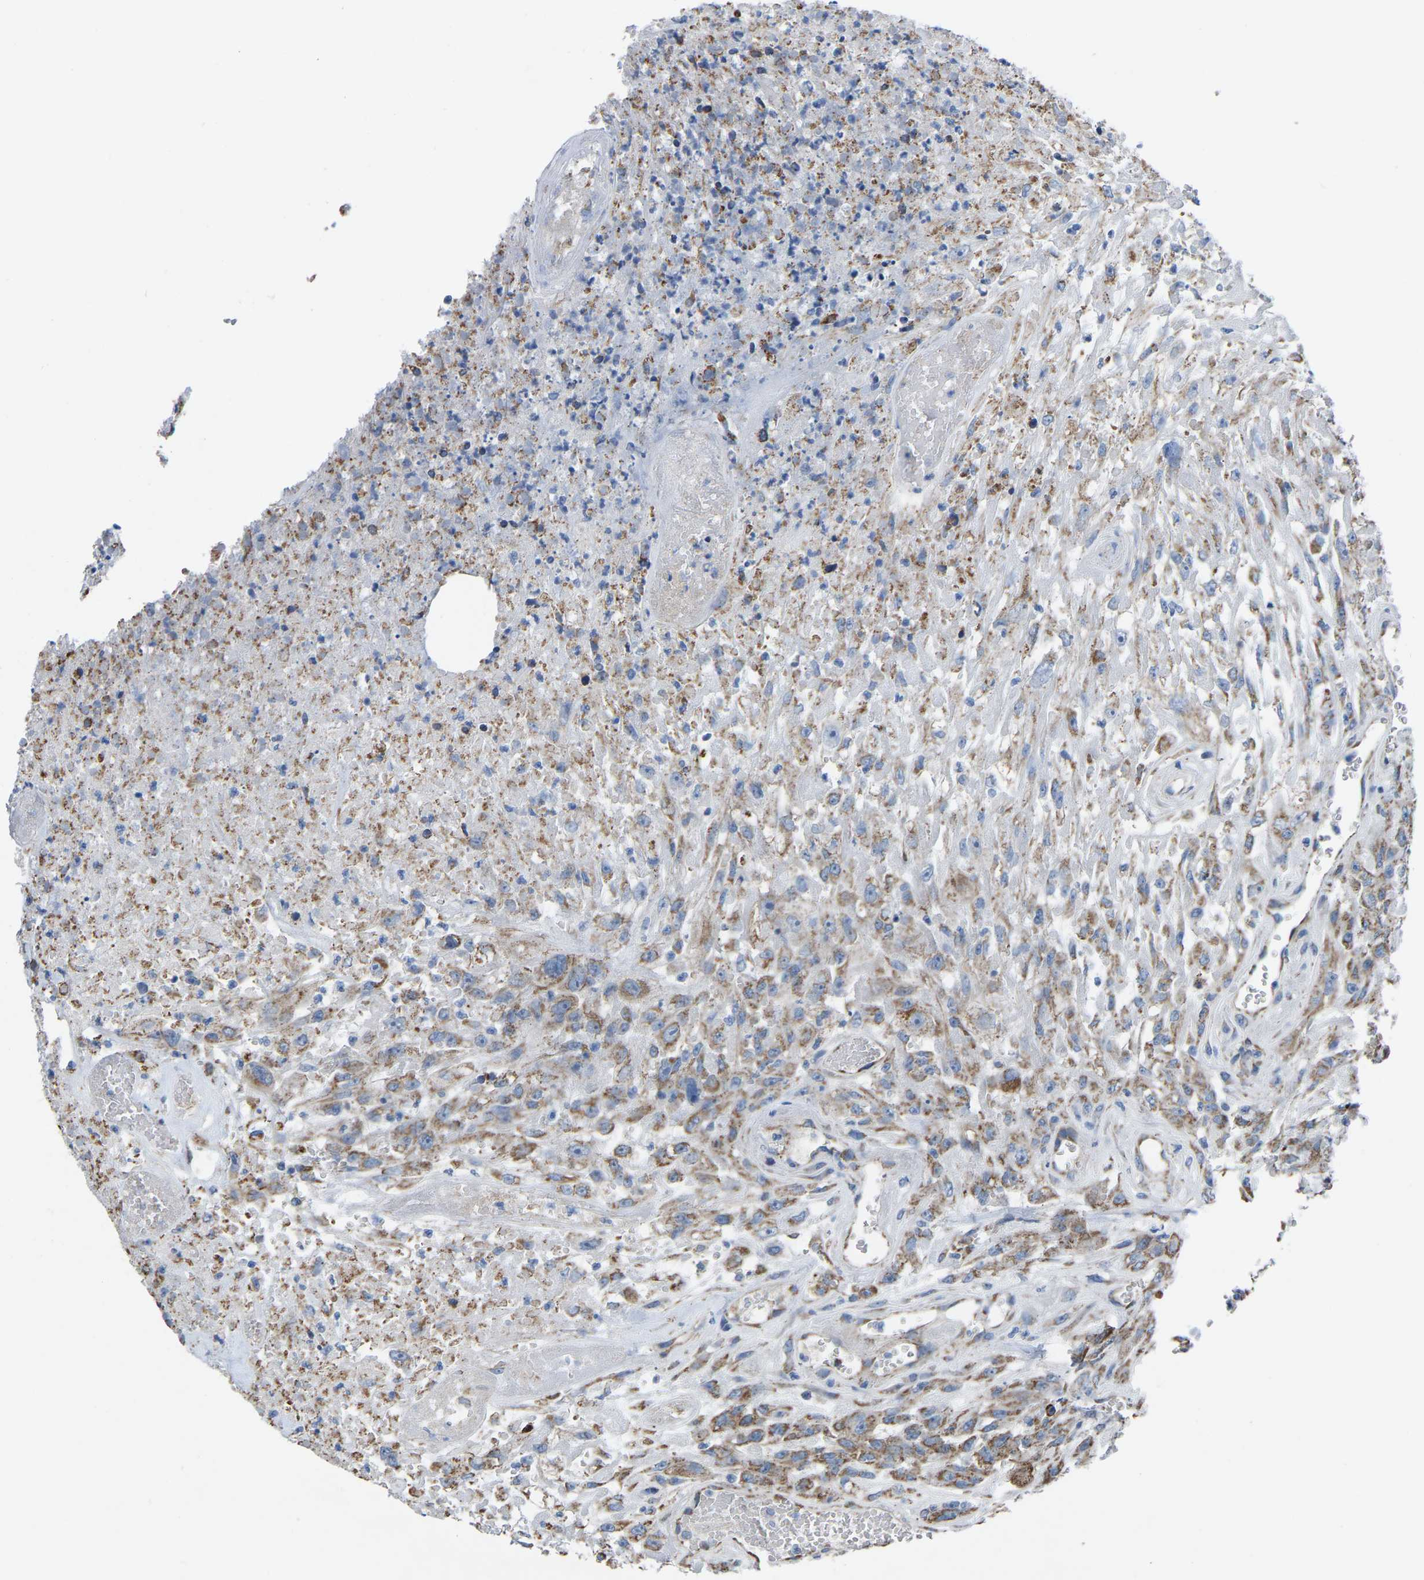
{"staining": {"intensity": "moderate", "quantity": ">75%", "location": "cytoplasmic/membranous"}, "tissue": "urothelial cancer", "cell_type": "Tumor cells", "image_type": "cancer", "snomed": [{"axis": "morphology", "description": "Urothelial carcinoma, High grade"}, {"axis": "topography", "description": "Urinary bladder"}], "caption": "Urothelial carcinoma (high-grade) tissue exhibits moderate cytoplasmic/membranous positivity in approximately >75% of tumor cells", "gene": "BCL10", "patient": {"sex": "male", "age": 46}}